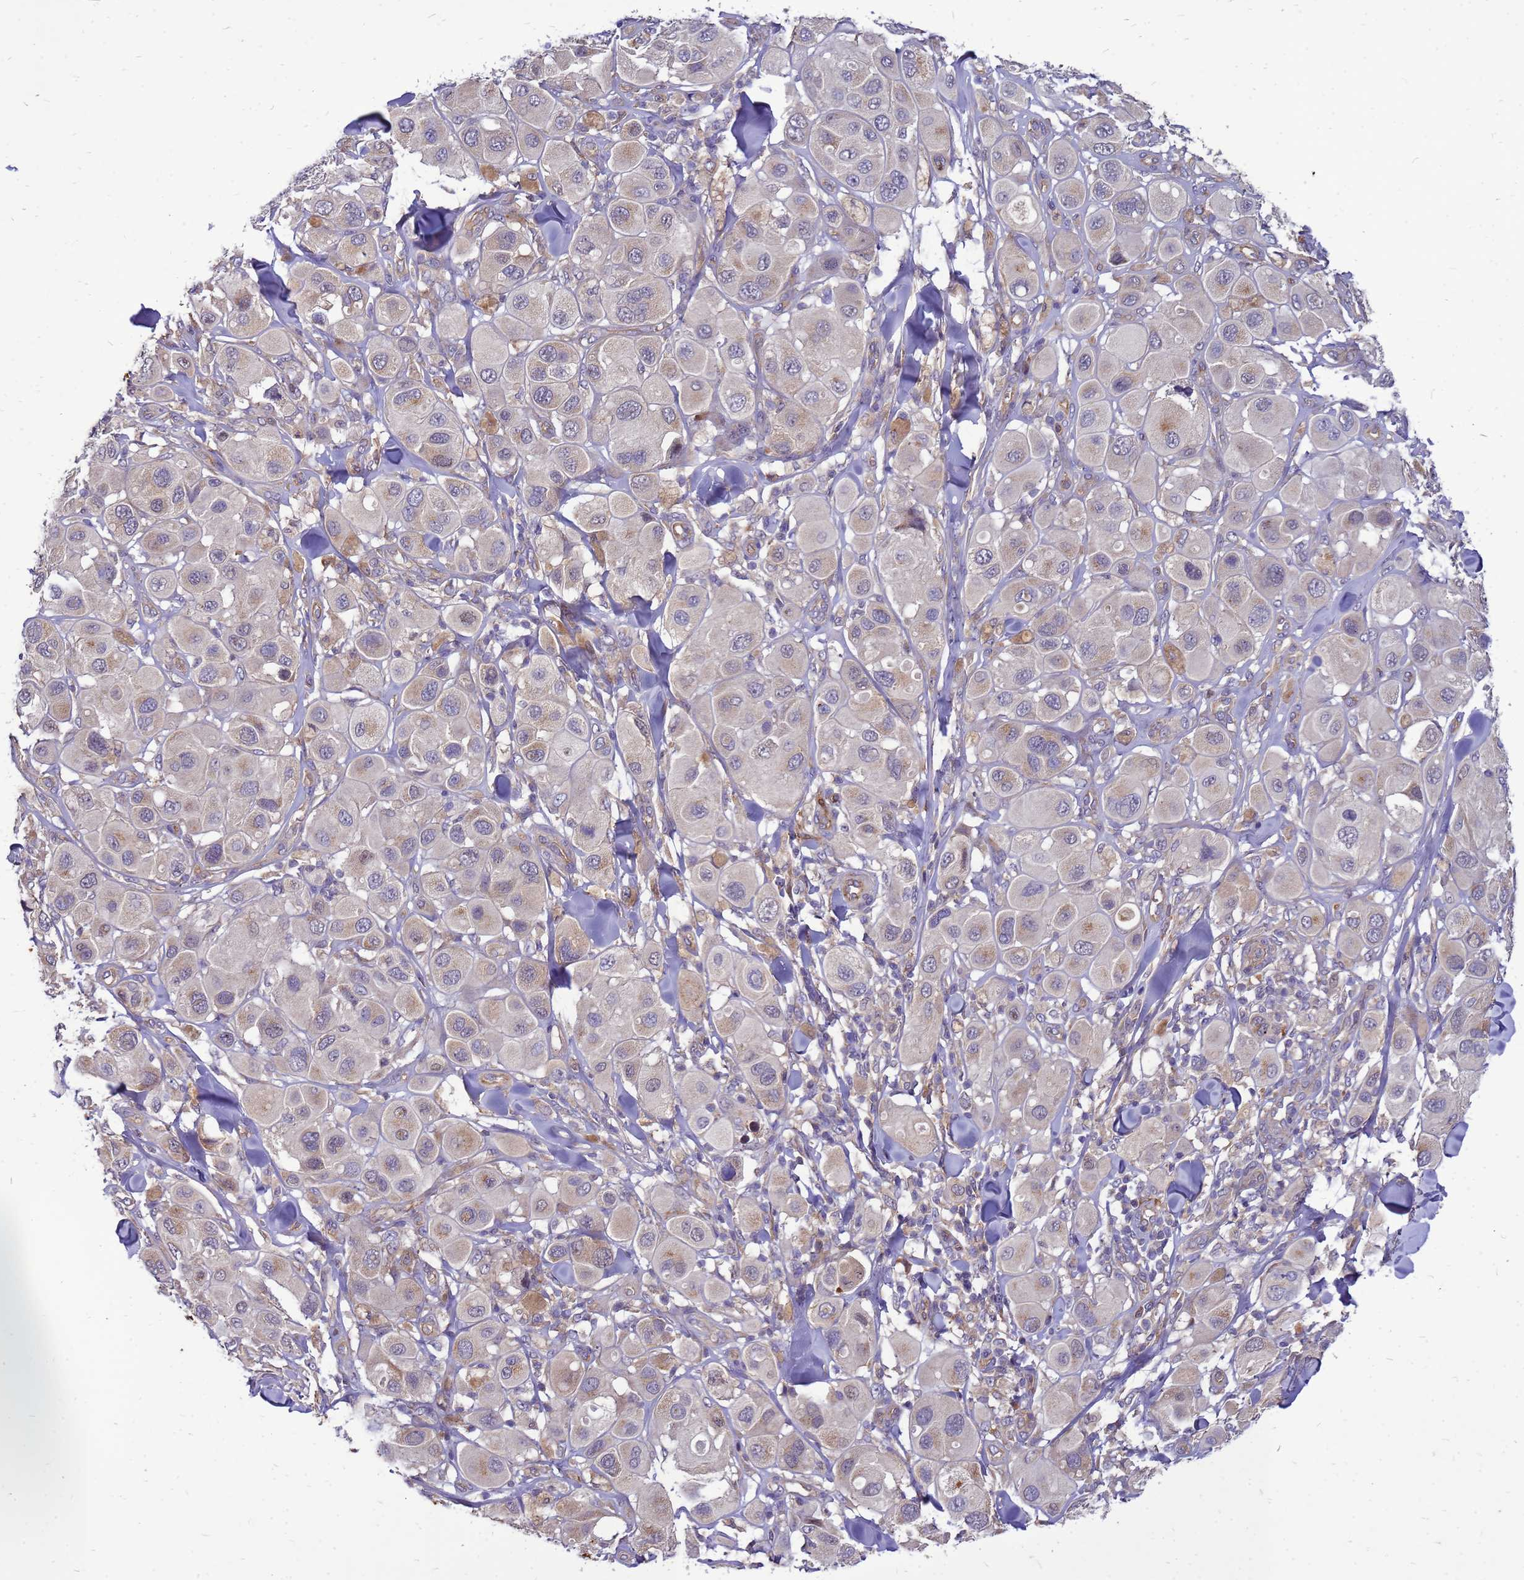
{"staining": {"intensity": "weak", "quantity": "<25%", "location": "cytoplasmic/membranous"}, "tissue": "melanoma", "cell_type": "Tumor cells", "image_type": "cancer", "snomed": [{"axis": "morphology", "description": "Malignant melanoma, Metastatic site"}, {"axis": "topography", "description": "Skin"}], "caption": "High power microscopy micrograph of an immunohistochemistry histopathology image of malignant melanoma (metastatic site), revealing no significant staining in tumor cells. Brightfield microscopy of immunohistochemistry (IHC) stained with DAB (brown) and hematoxylin (blue), captured at high magnification.", "gene": "RNF215", "patient": {"sex": "male", "age": 41}}